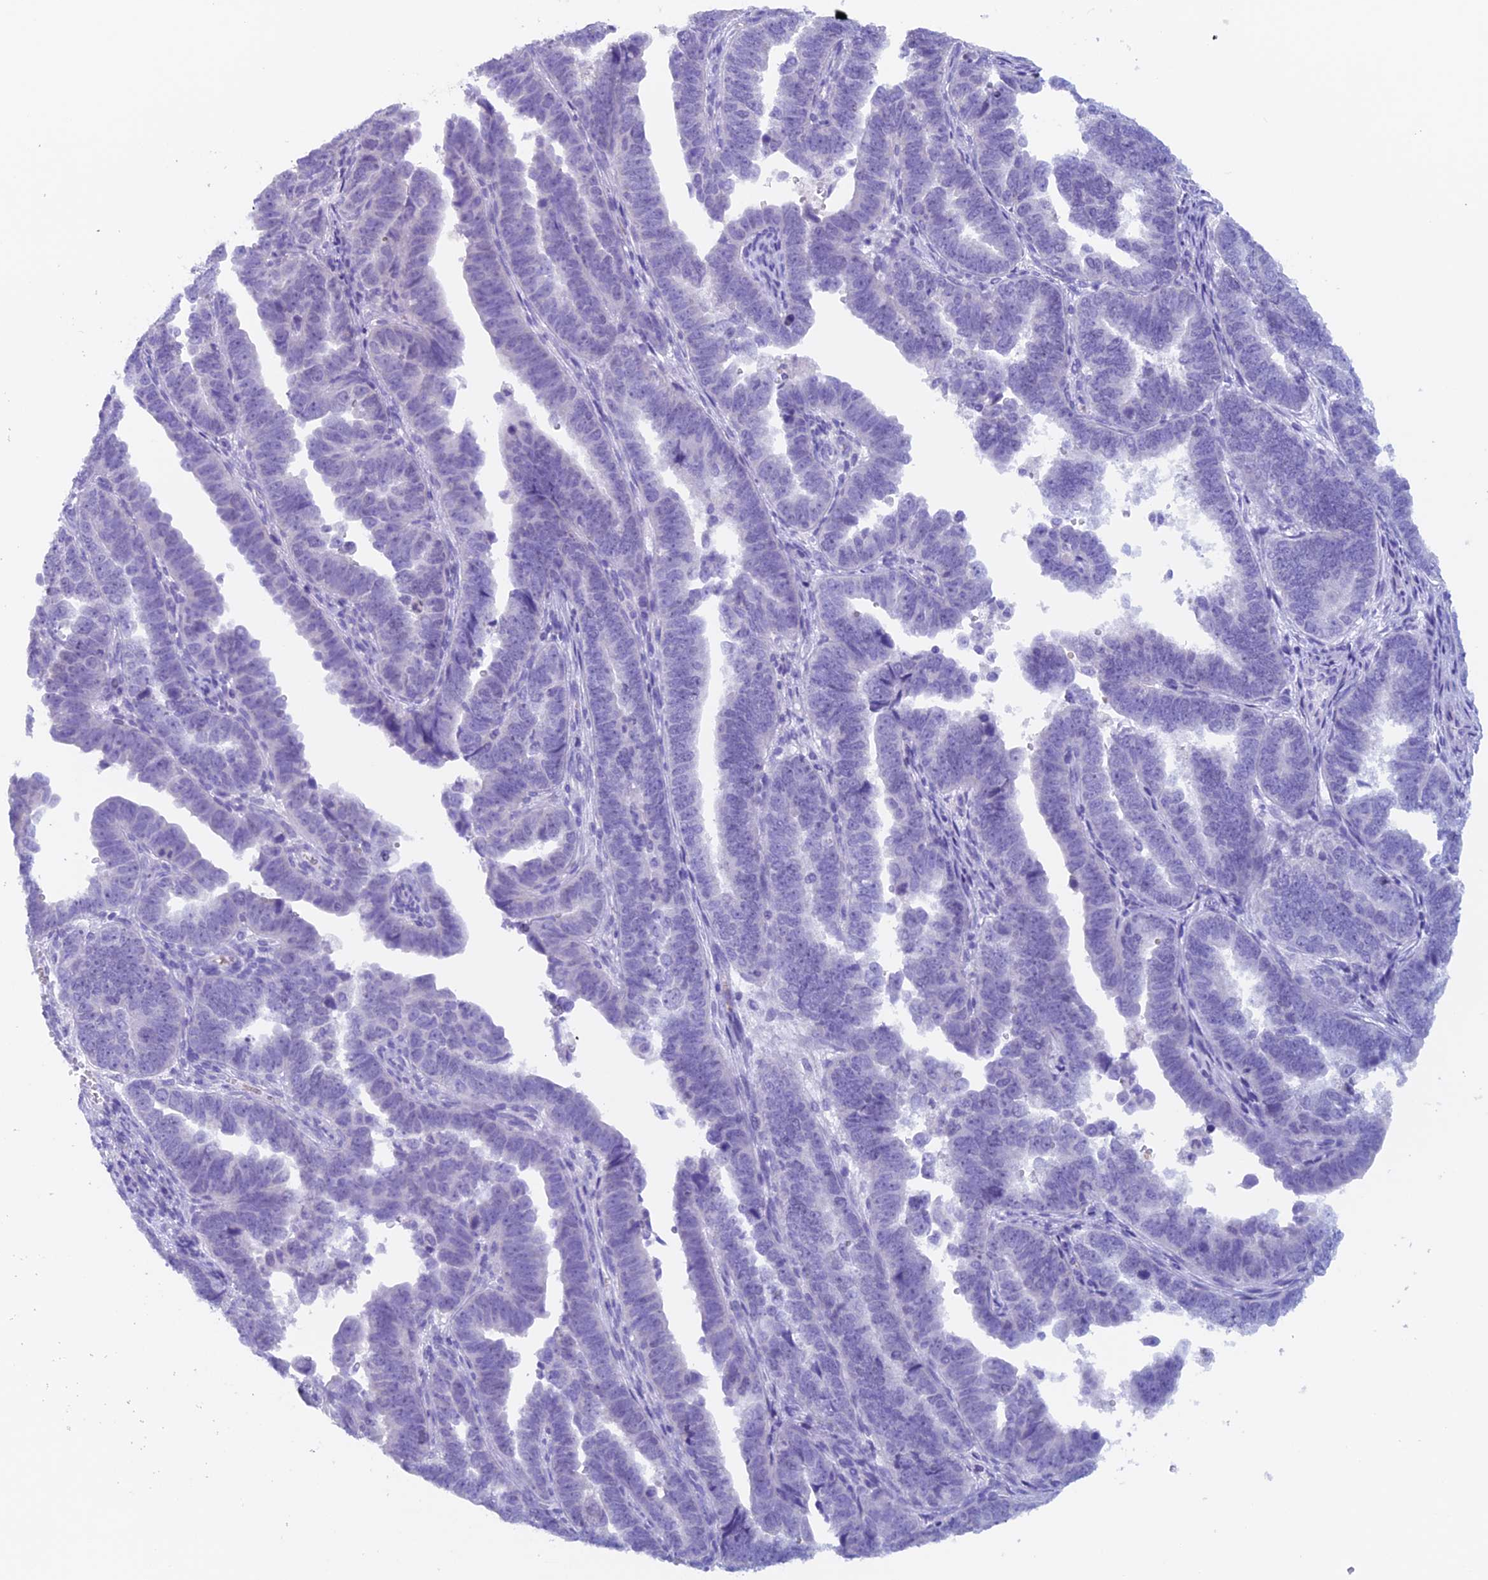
{"staining": {"intensity": "negative", "quantity": "none", "location": "none"}, "tissue": "endometrial cancer", "cell_type": "Tumor cells", "image_type": "cancer", "snomed": [{"axis": "morphology", "description": "Adenocarcinoma, NOS"}, {"axis": "topography", "description": "Endometrium"}], "caption": "Endometrial cancer (adenocarcinoma) stained for a protein using immunohistochemistry exhibits no staining tumor cells.", "gene": "PSMC3IP", "patient": {"sex": "female", "age": 75}}